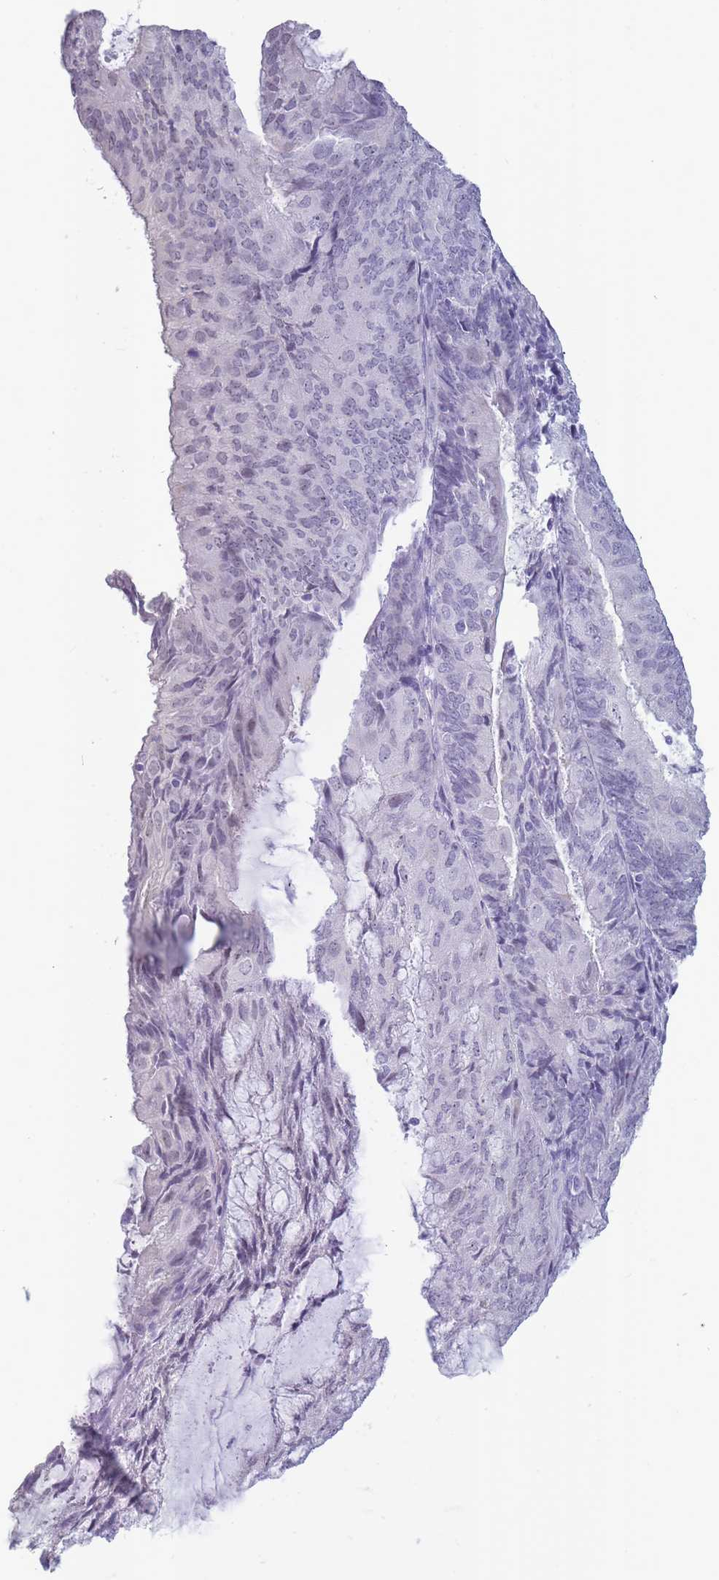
{"staining": {"intensity": "negative", "quantity": "none", "location": "none"}, "tissue": "endometrial cancer", "cell_type": "Tumor cells", "image_type": "cancer", "snomed": [{"axis": "morphology", "description": "Adenocarcinoma, NOS"}, {"axis": "topography", "description": "Endometrium"}], "caption": "Immunohistochemical staining of human endometrial adenocarcinoma shows no significant positivity in tumor cells.", "gene": "INS", "patient": {"sex": "female", "age": 81}}